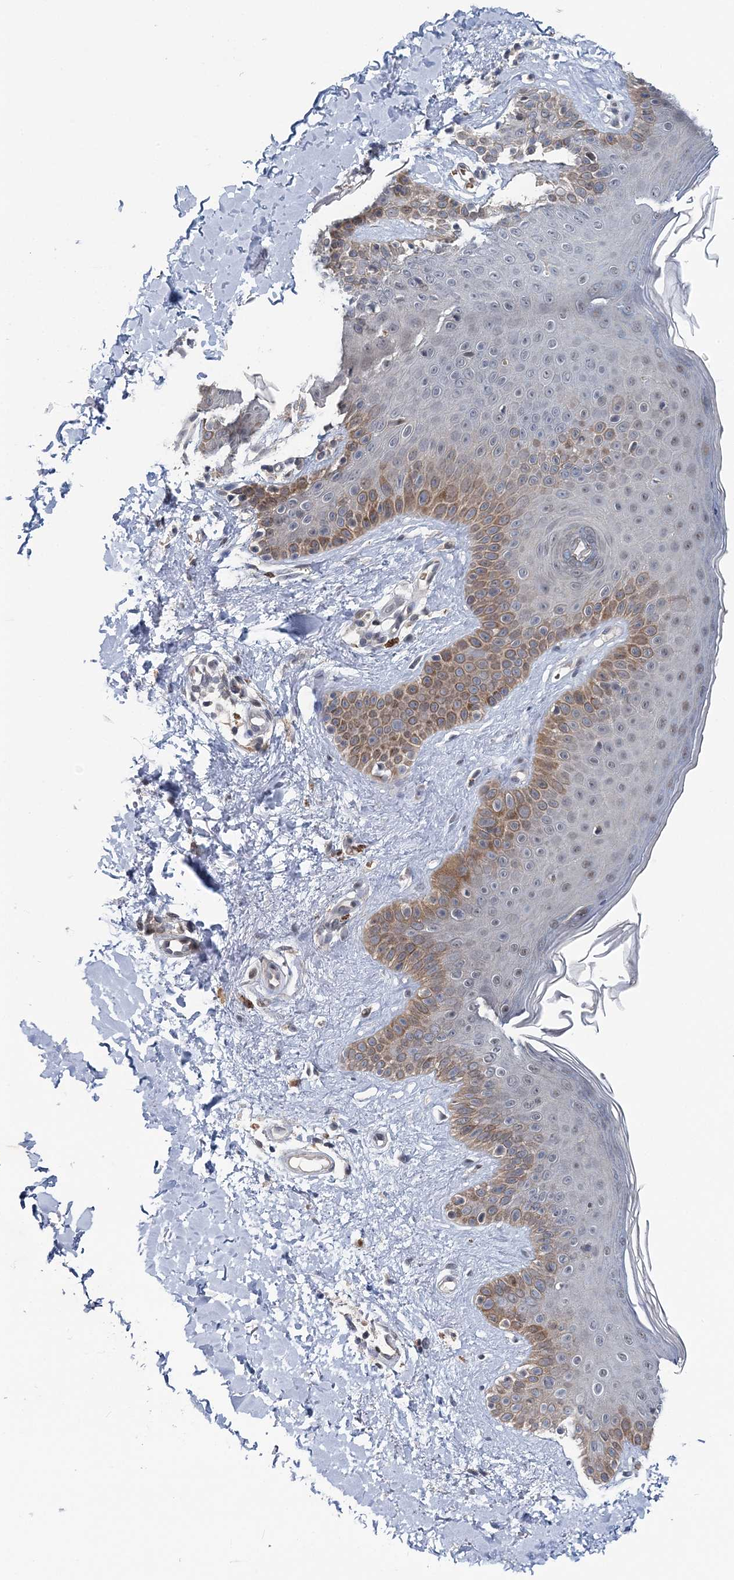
{"staining": {"intensity": "weak", "quantity": ">75%", "location": "cytoplasmic/membranous"}, "tissue": "skin", "cell_type": "Fibroblasts", "image_type": "normal", "snomed": [{"axis": "morphology", "description": "Normal tissue, NOS"}, {"axis": "topography", "description": "Skin"}], "caption": "Skin stained for a protein (brown) displays weak cytoplasmic/membranous positive expression in about >75% of fibroblasts.", "gene": "HYCC2", "patient": {"sex": "male", "age": 52}}